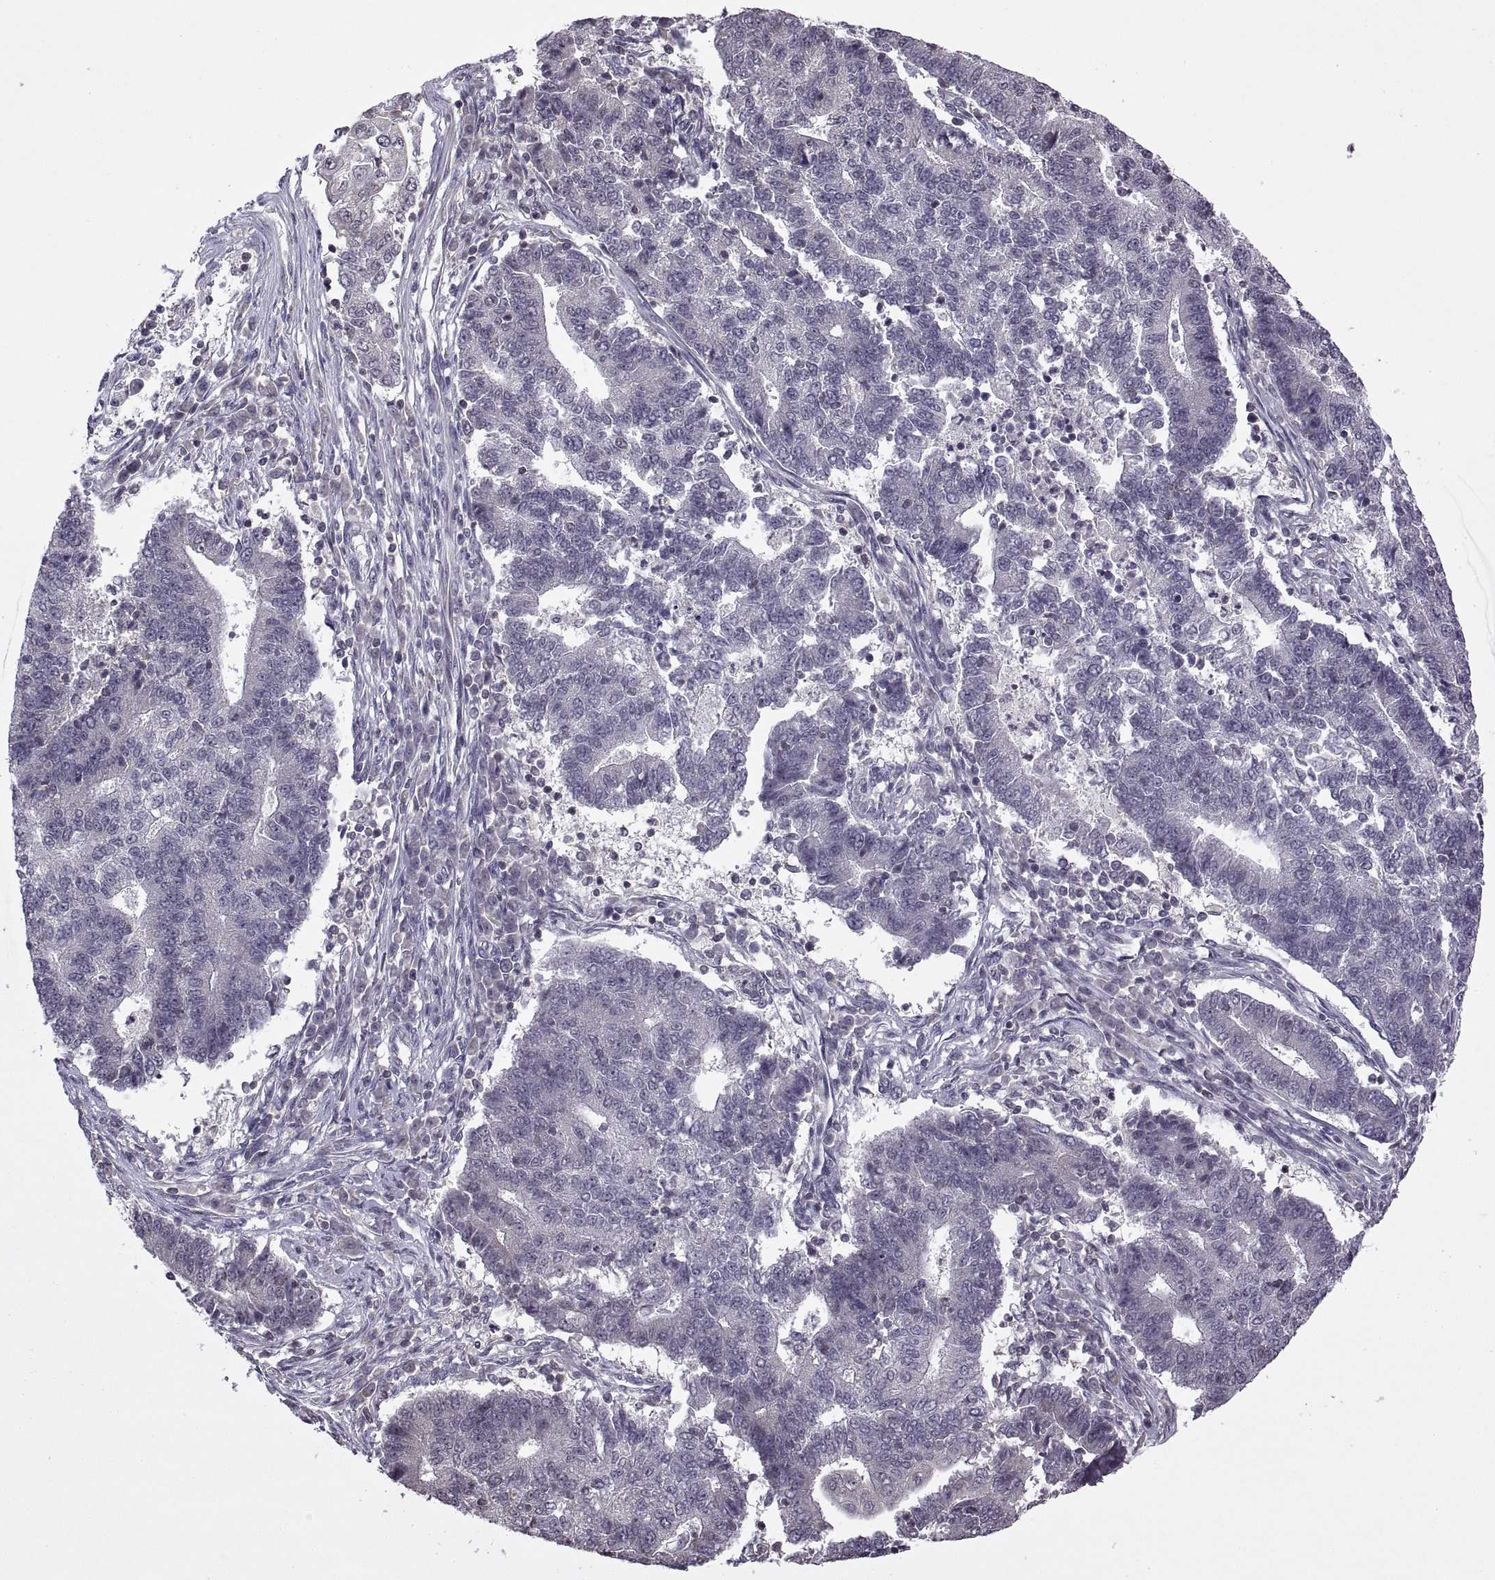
{"staining": {"intensity": "weak", "quantity": "<25%", "location": "nuclear"}, "tissue": "endometrial cancer", "cell_type": "Tumor cells", "image_type": "cancer", "snomed": [{"axis": "morphology", "description": "Adenocarcinoma, NOS"}, {"axis": "topography", "description": "Uterus"}, {"axis": "topography", "description": "Endometrium"}], "caption": "The immunohistochemistry micrograph has no significant expression in tumor cells of endometrial cancer tissue.", "gene": "INTS3", "patient": {"sex": "female", "age": 54}}